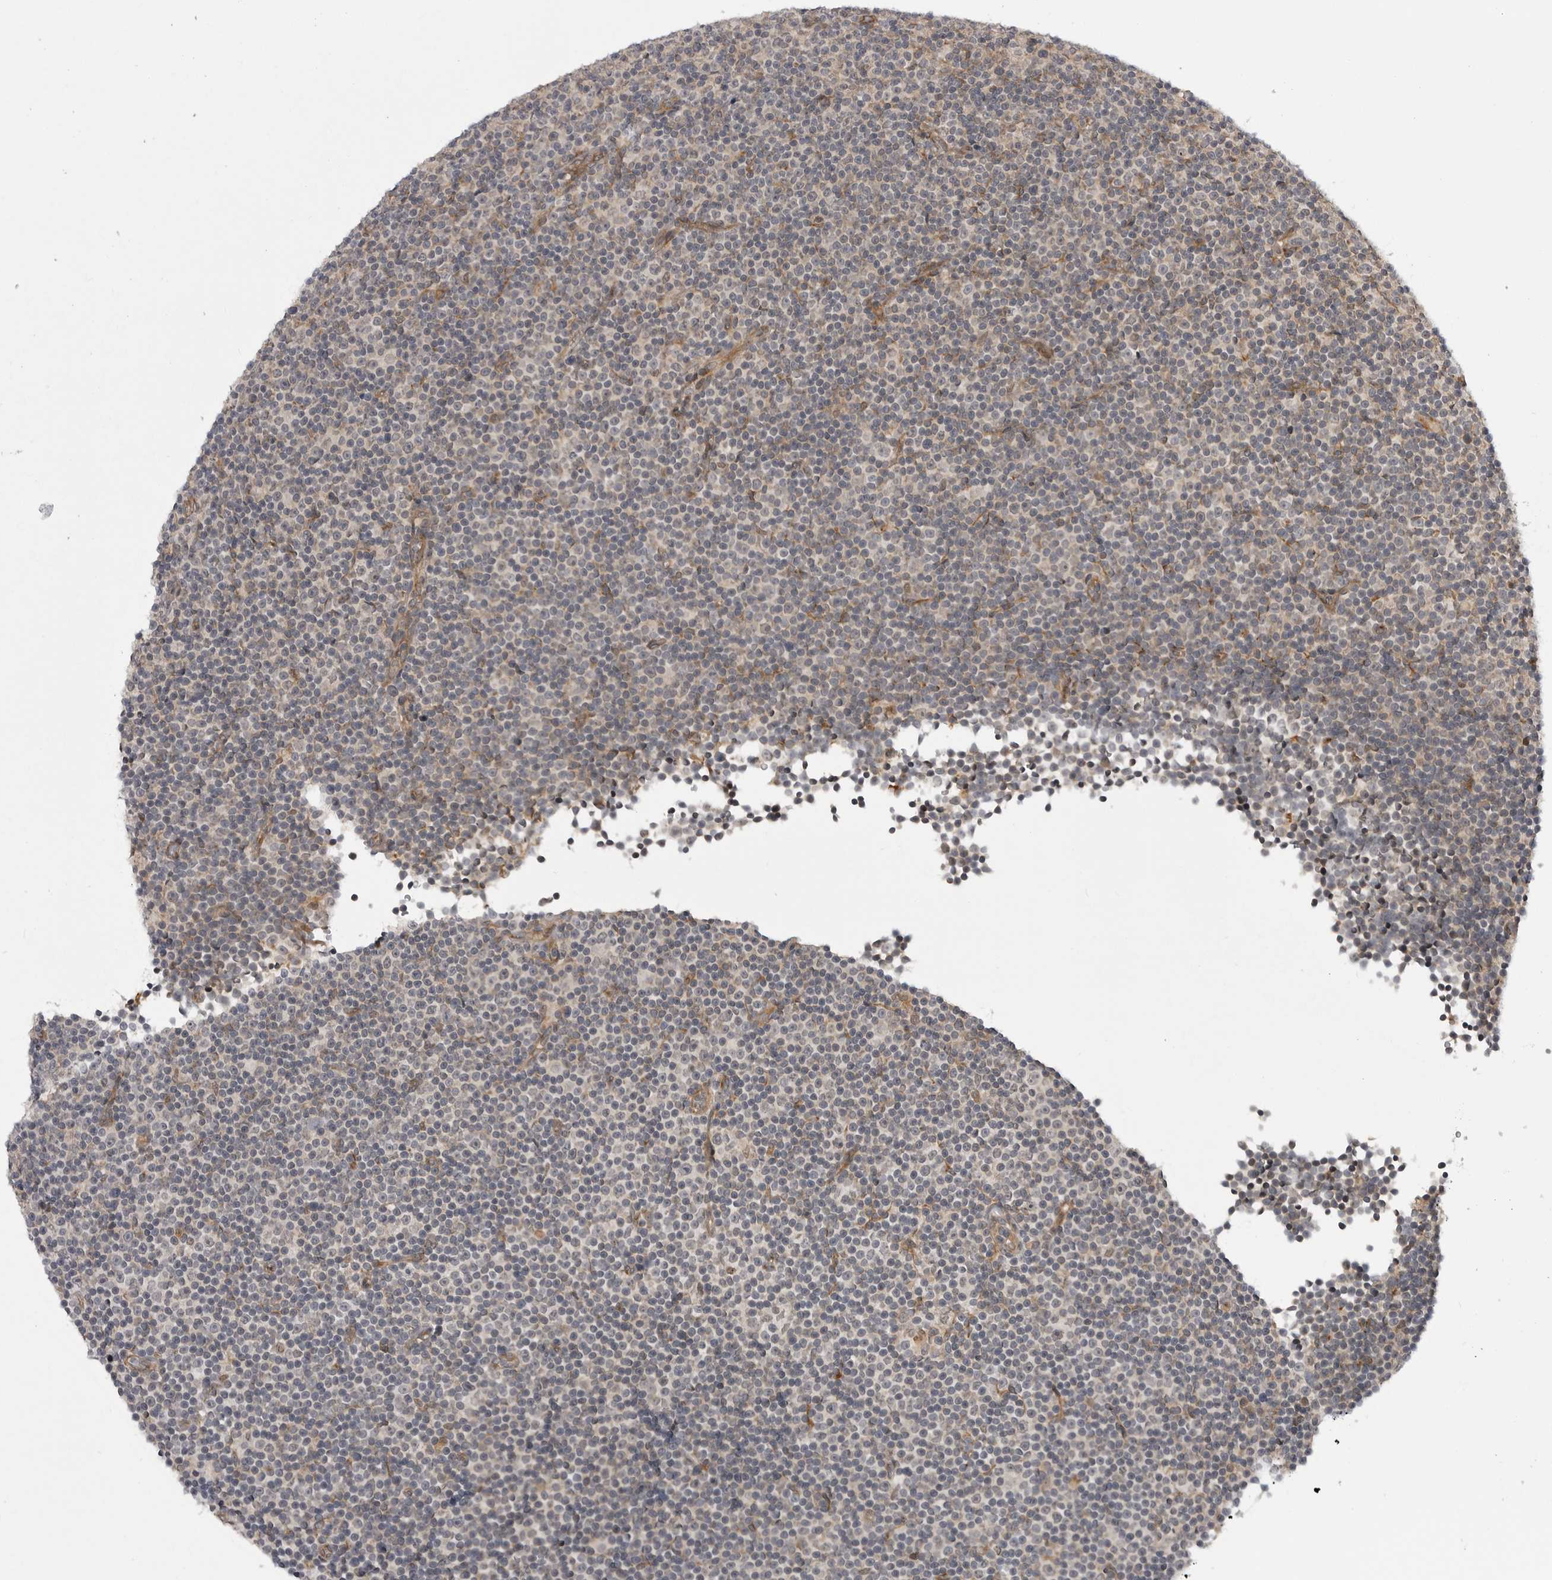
{"staining": {"intensity": "negative", "quantity": "none", "location": "none"}, "tissue": "lymphoma", "cell_type": "Tumor cells", "image_type": "cancer", "snomed": [{"axis": "morphology", "description": "Malignant lymphoma, non-Hodgkin's type, Low grade"}, {"axis": "topography", "description": "Lymph node"}], "caption": "Immunohistochemical staining of human malignant lymphoma, non-Hodgkin's type (low-grade) exhibits no significant staining in tumor cells. Brightfield microscopy of immunohistochemistry (IHC) stained with DAB (brown) and hematoxylin (blue), captured at high magnification.", "gene": "LRRC45", "patient": {"sex": "female", "age": 67}}